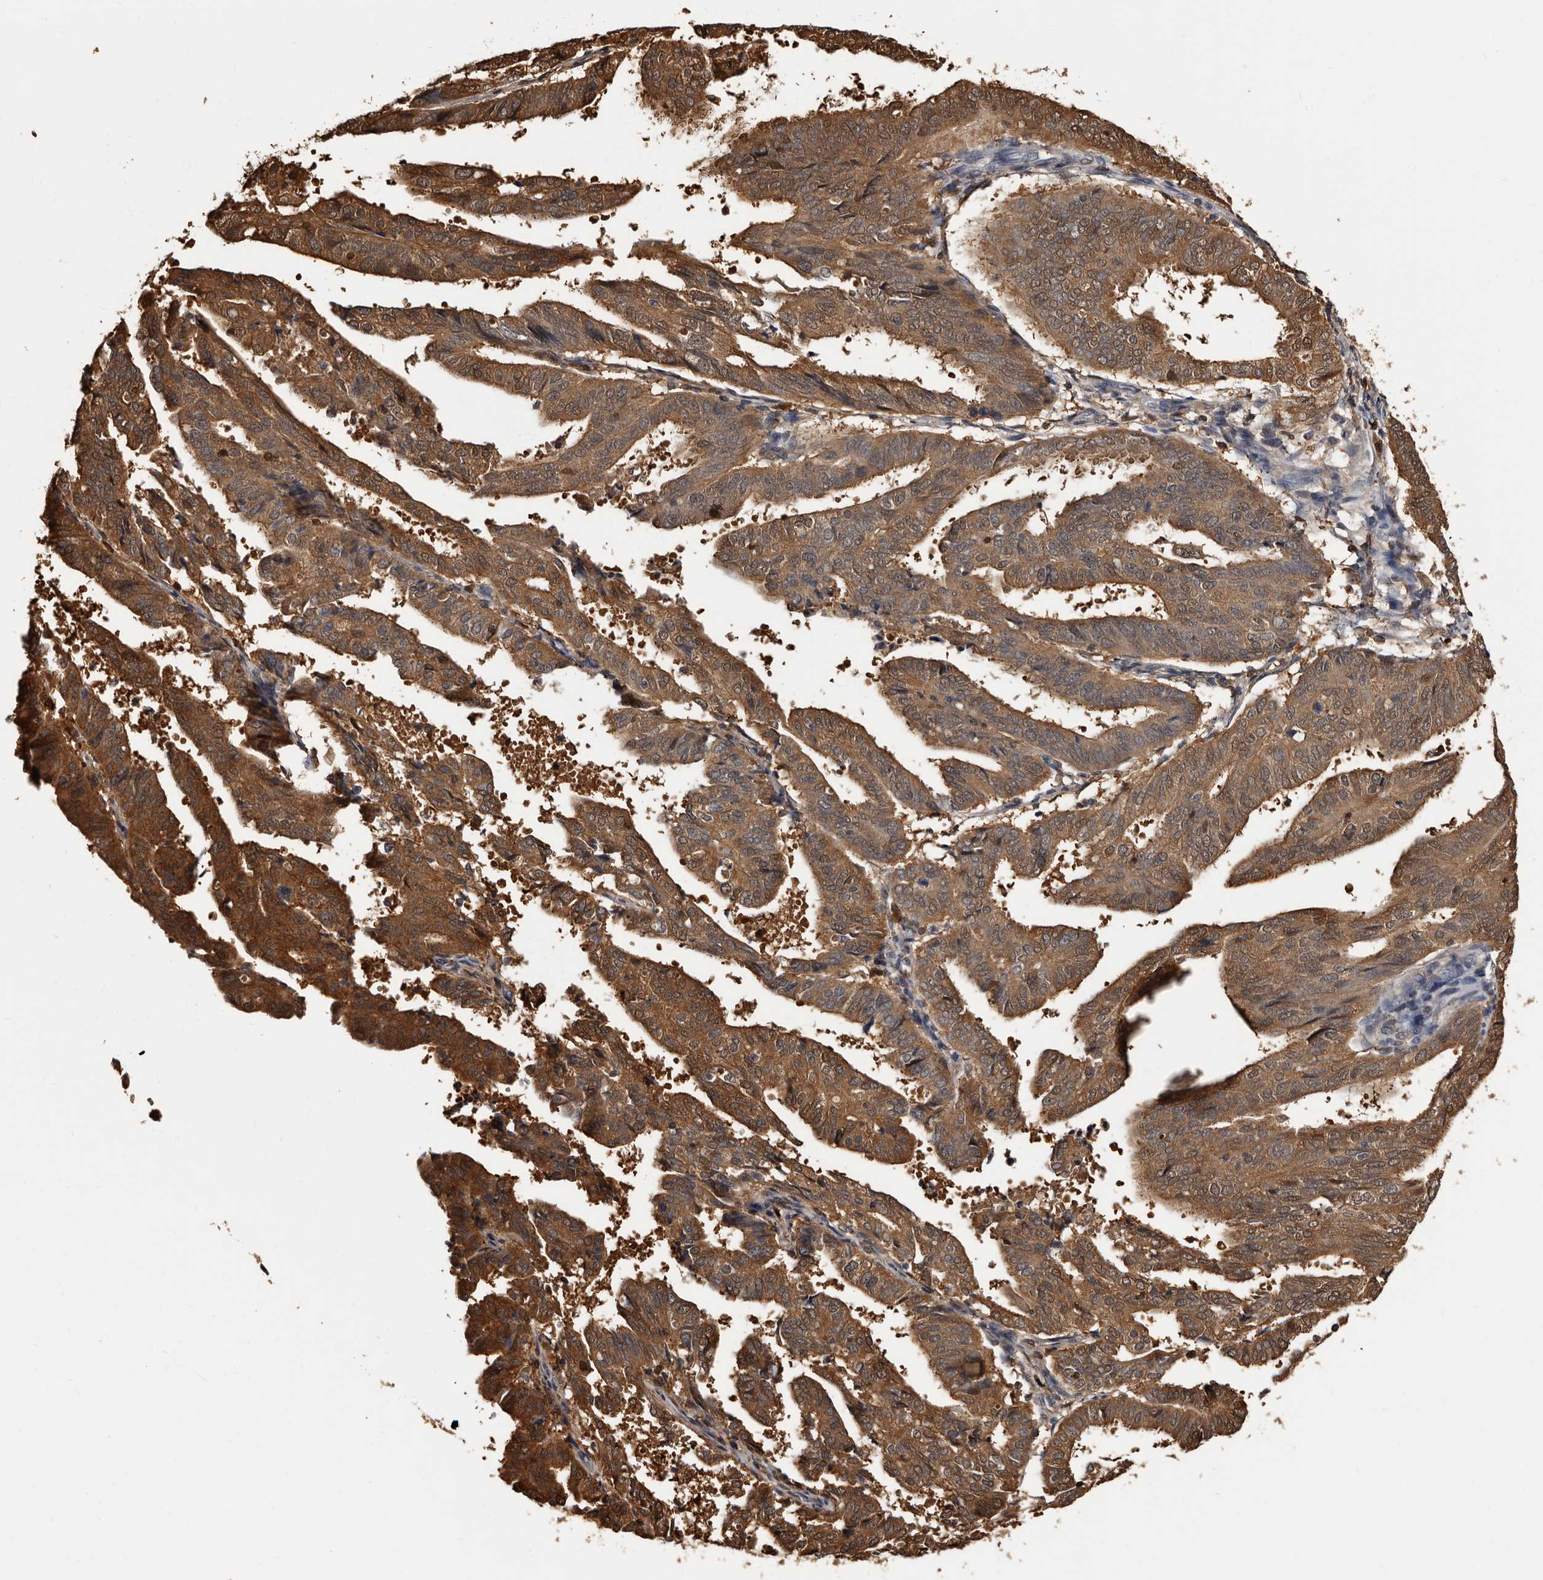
{"staining": {"intensity": "moderate", "quantity": ">75%", "location": "cytoplasmic/membranous,nuclear"}, "tissue": "endometrial cancer", "cell_type": "Tumor cells", "image_type": "cancer", "snomed": [{"axis": "morphology", "description": "Adenocarcinoma, NOS"}, {"axis": "topography", "description": "Uterus"}], "caption": "Human endometrial cancer stained for a protein (brown) displays moderate cytoplasmic/membranous and nuclear positive expression in about >75% of tumor cells.", "gene": "DNPH1", "patient": {"sex": "female", "age": 77}}